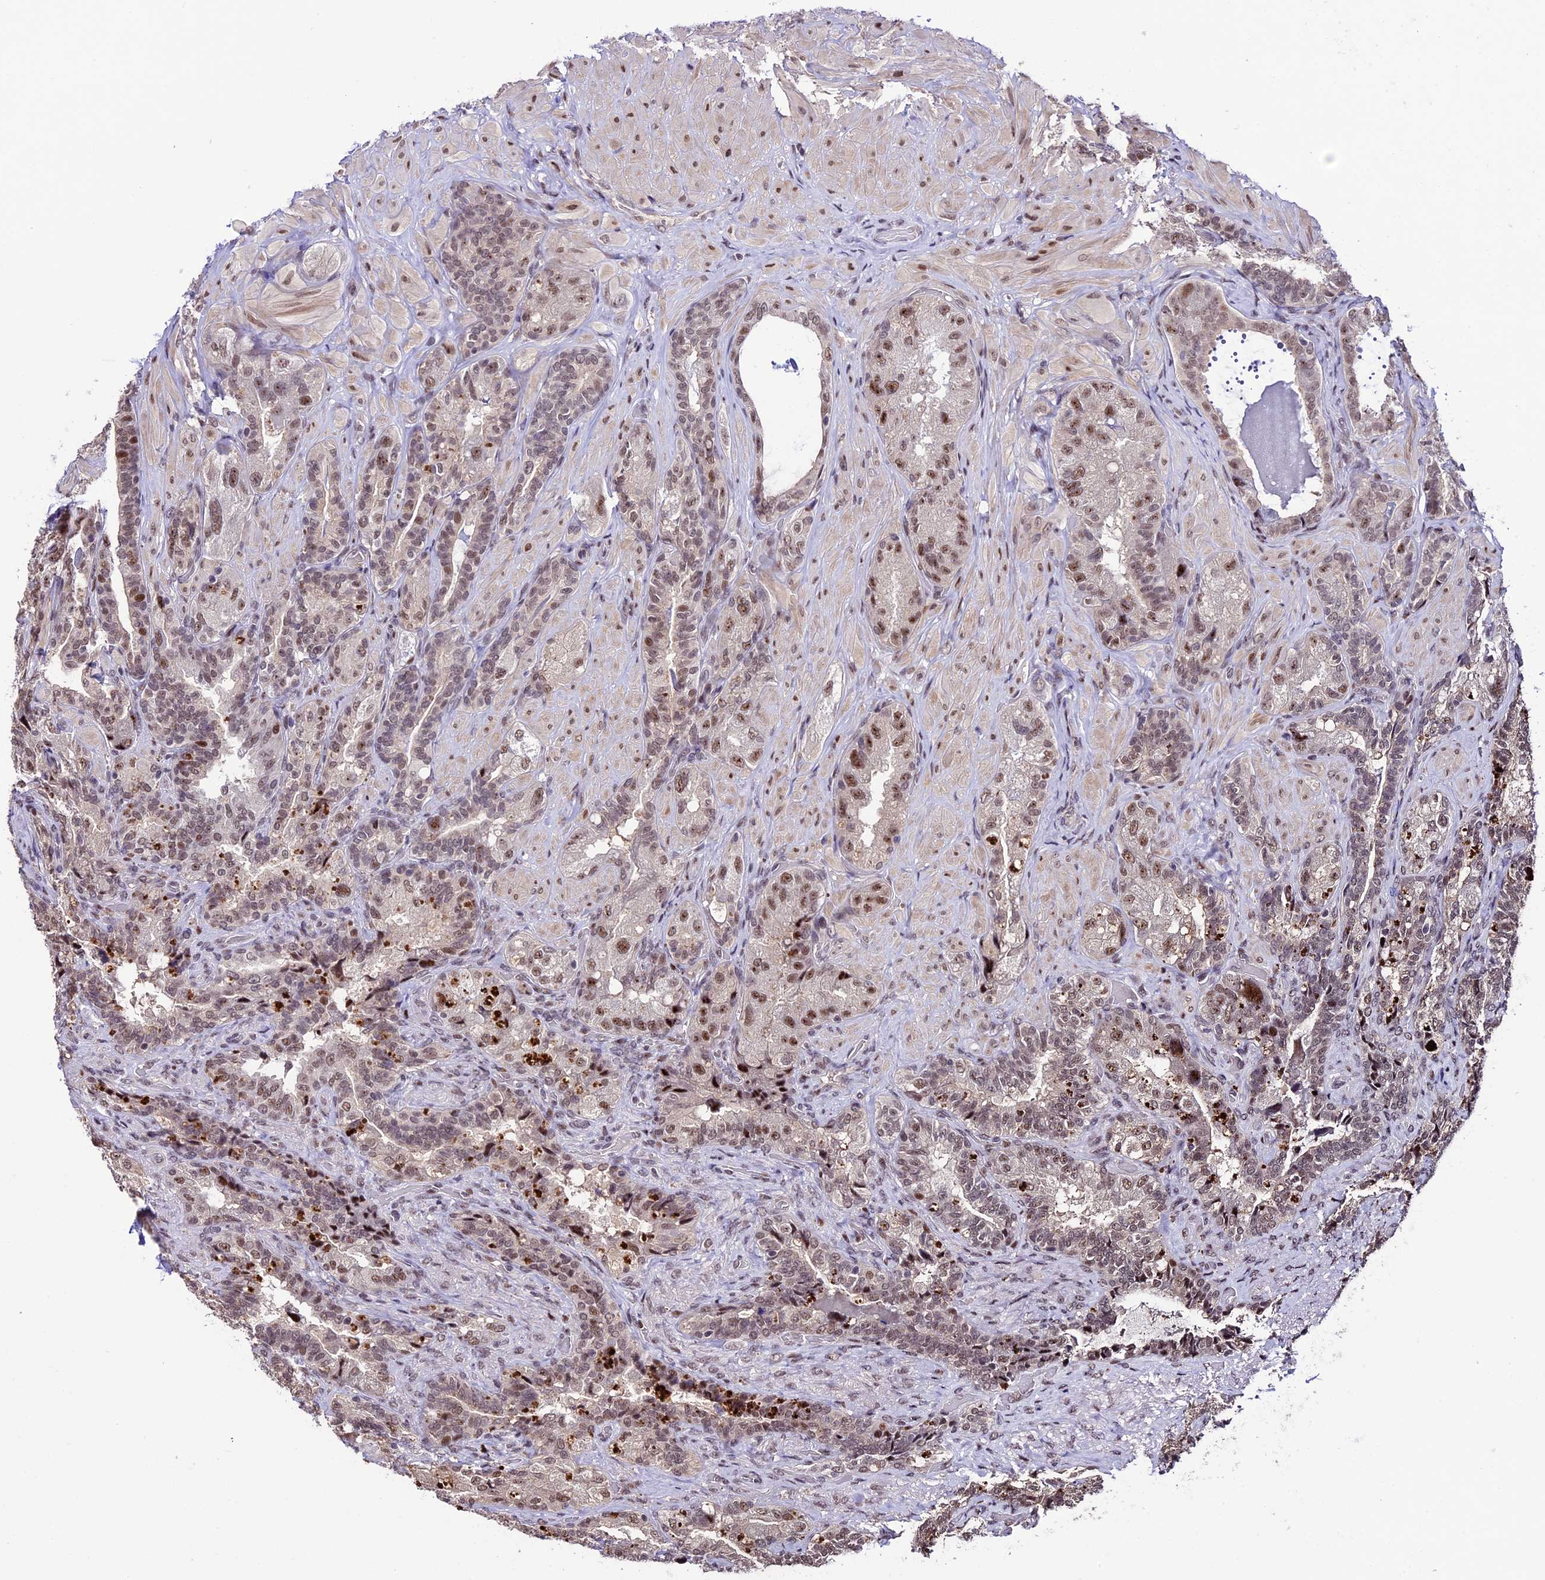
{"staining": {"intensity": "moderate", "quantity": ">75%", "location": "nuclear"}, "tissue": "seminal vesicle", "cell_type": "Glandular cells", "image_type": "normal", "snomed": [{"axis": "morphology", "description": "Normal tissue, NOS"}, {"axis": "topography", "description": "Prostate and seminal vesicle, NOS"}, {"axis": "topography", "description": "Prostate"}, {"axis": "topography", "description": "Seminal veicle"}], "caption": "This is an image of immunohistochemistry staining of normal seminal vesicle, which shows moderate positivity in the nuclear of glandular cells.", "gene": "TCP11L2", "patient": {"sex": "male", "age": 67}}